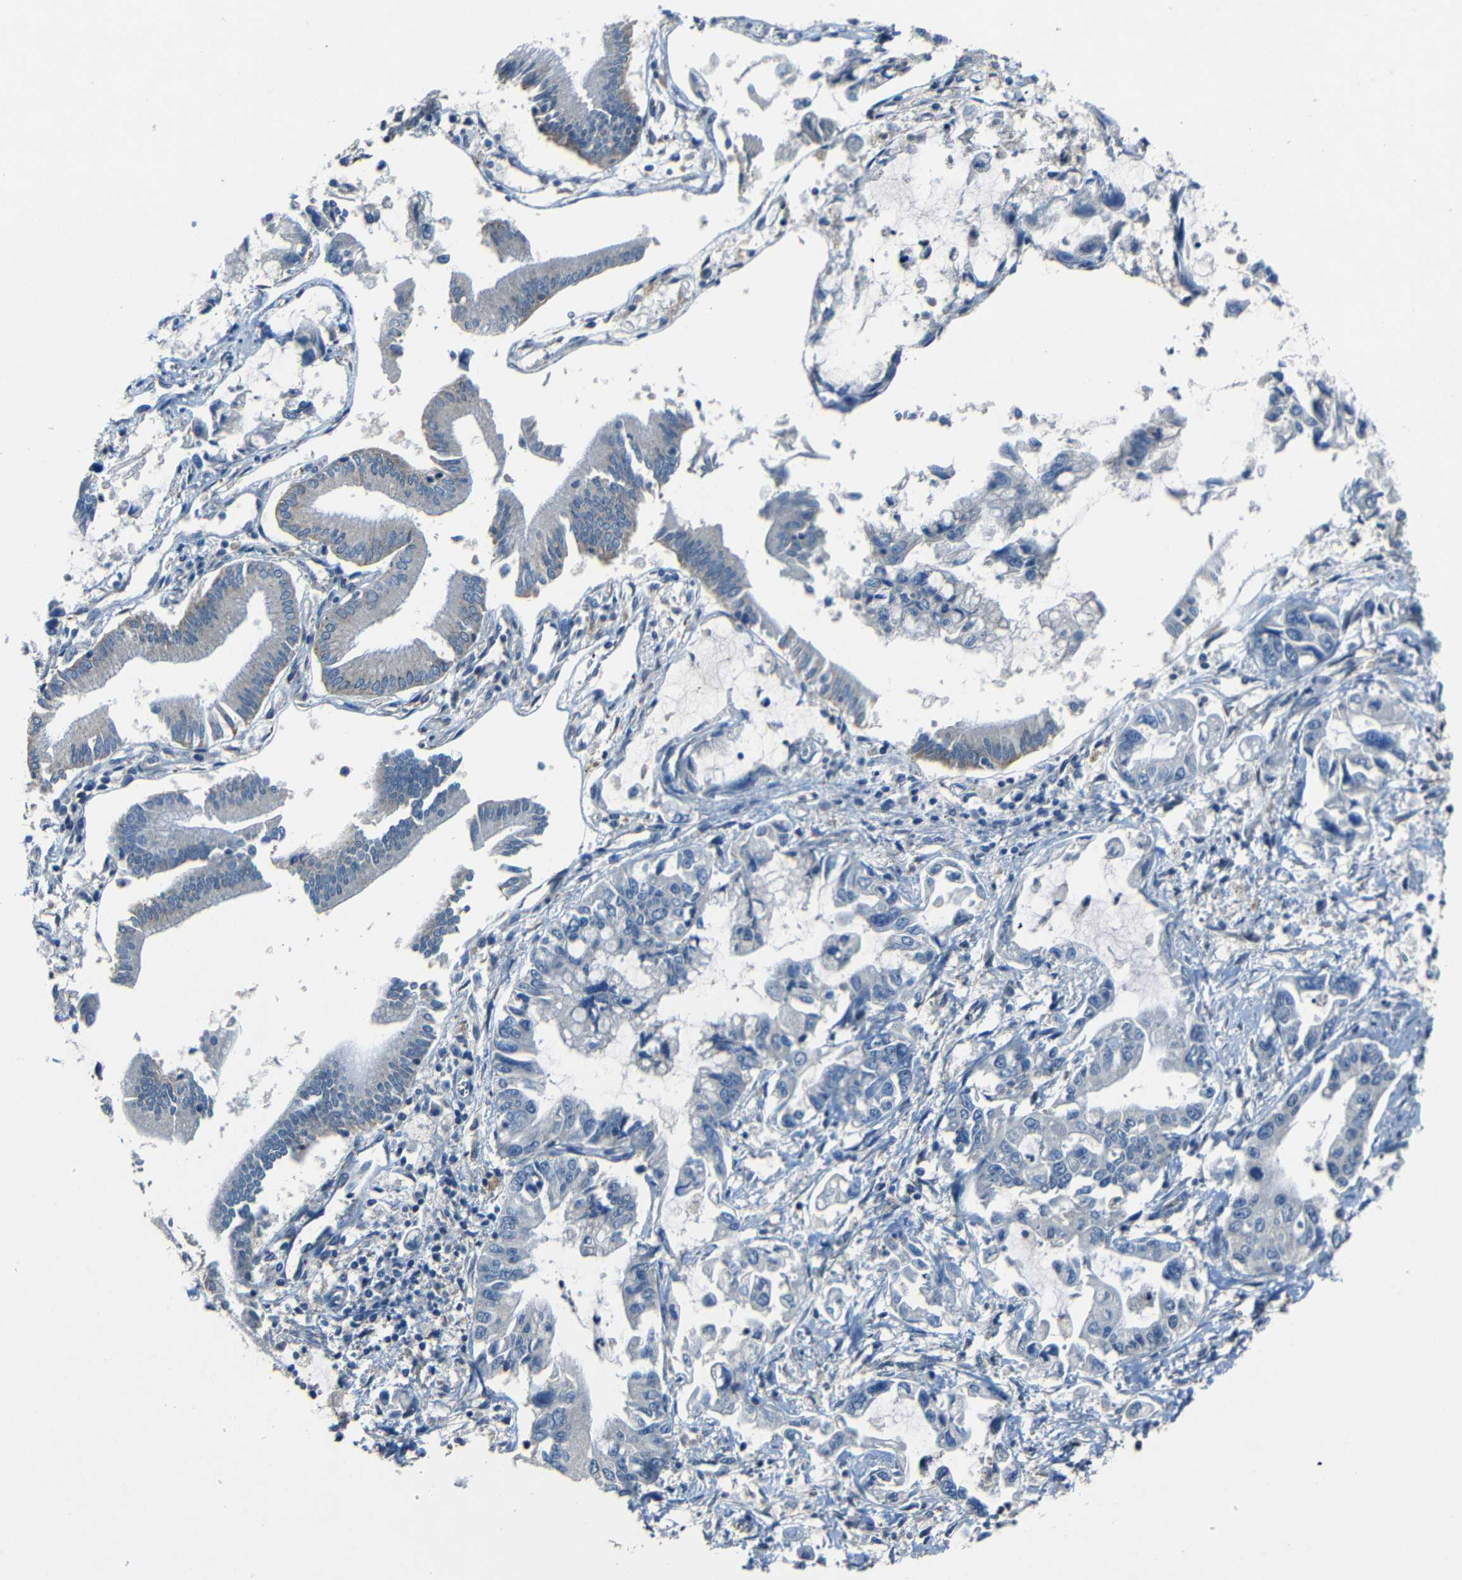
{"staining": {"intensity": "negative", "quantity": "none", "location": "none"}, "tissue": "pancreatic cancer", "cell_type": "Tumor cells", "image_type": "cancer", "snomed": [{"axis": "morphology", "description": "Adenocarcinoma, NOS"}, {"axis": "topography", "description": "Pancreas"}], "caption": "DAB immunohistochemical staining of human pancreatic cancer displays no significant expression in tumor cells. (Stains: DAB IHC with hematoxylin counter stain, Microscopy: brightfield microscopy at high magnification).", "gene": "SLA", "patient": {"sex": "male", "age": 56}}